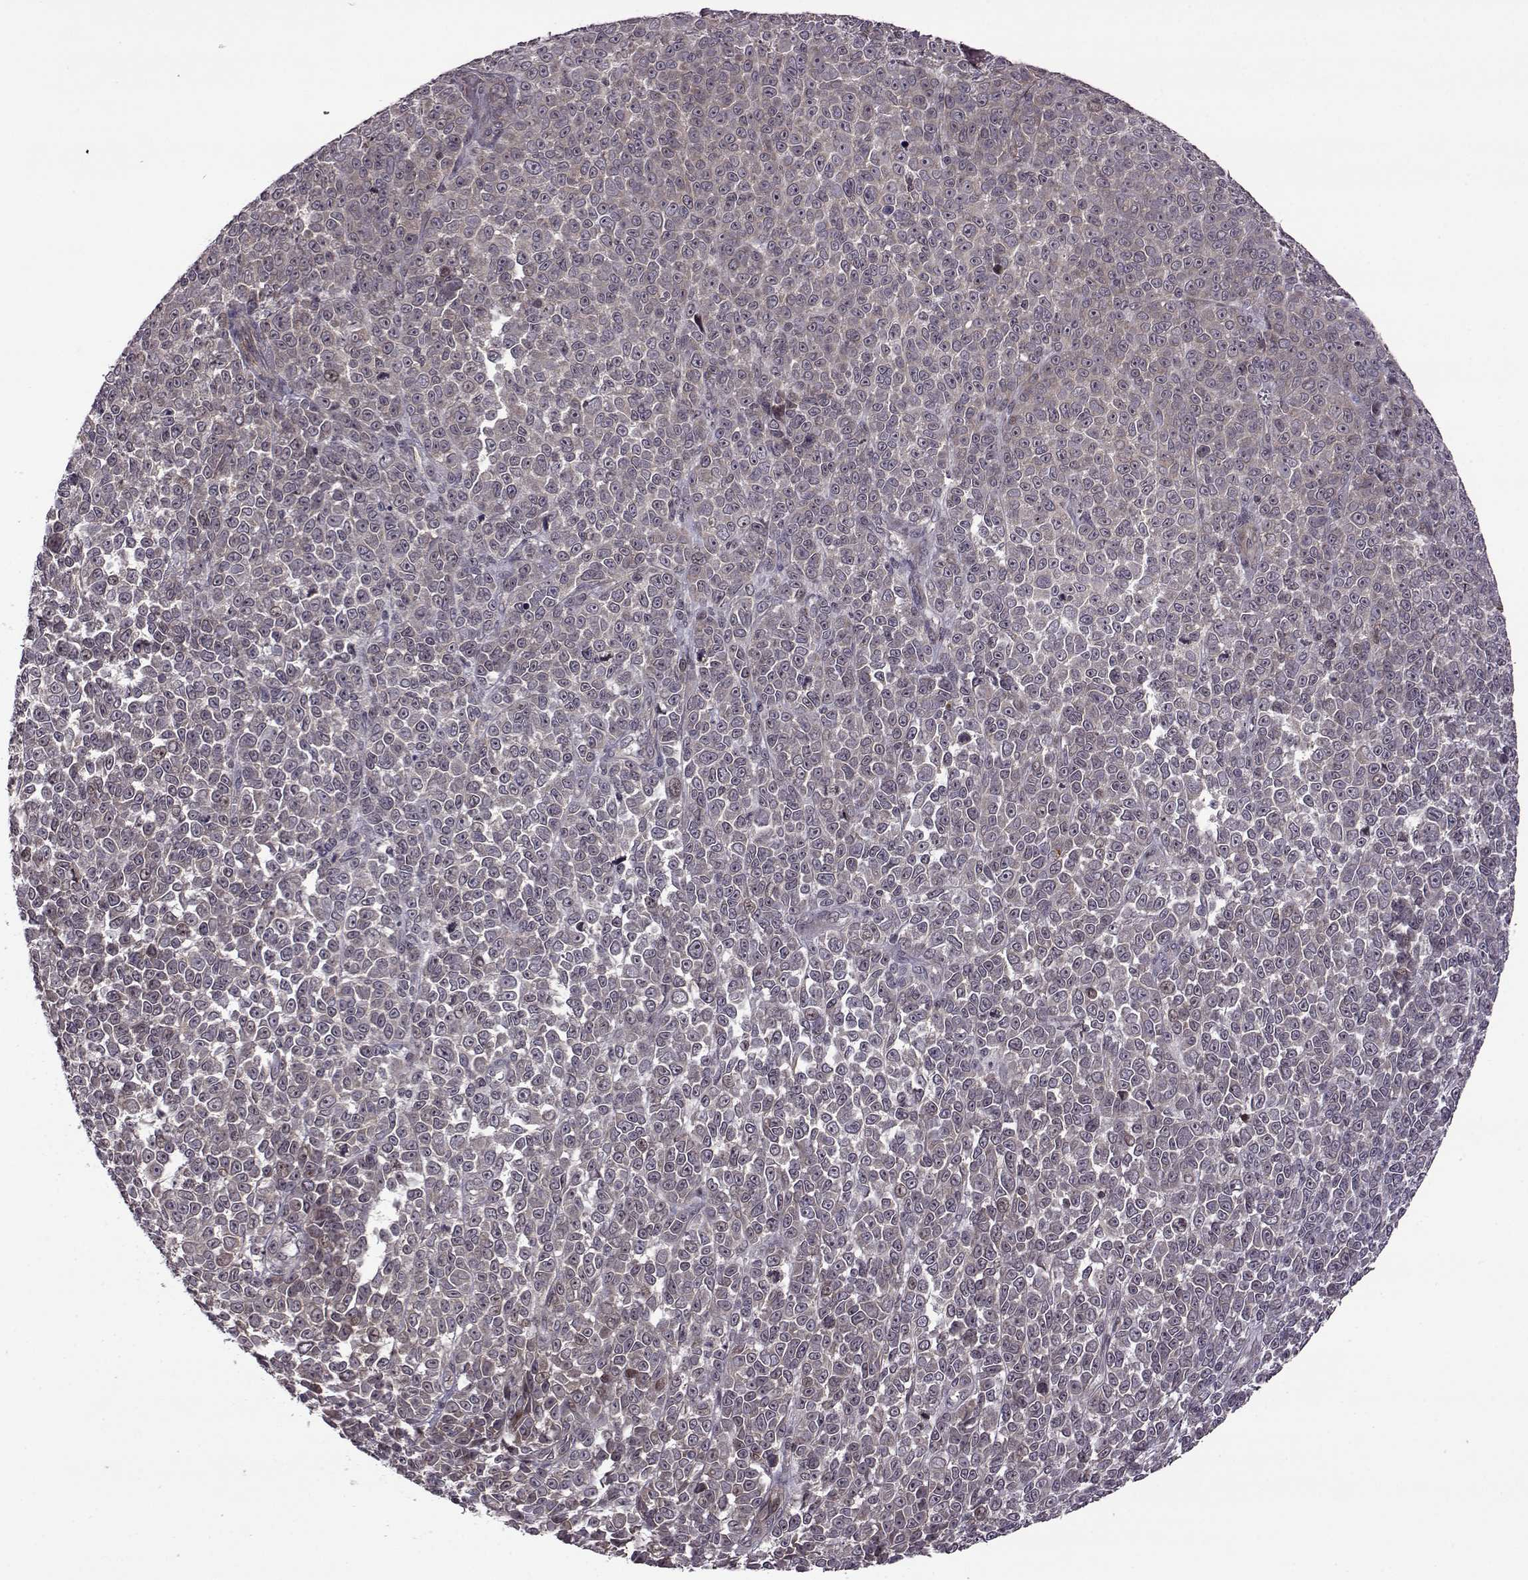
{"staining": {"intensity": "negative", "quantity": "none", "location": "none"}, "tissue": "melanoma", "cell_type": "Tumor cells", "image_type": "cancer", "snomed": [{"axis": "morphology", "description": "Malignant melanoma, NOS"}, {"axis": "topography", "description": "Skin"}], "caption": "Immunohistochemical staining of malignant melanoma demonstrates no significant staining in tumor cells.", "gene": "TRMU", "patient": {"sex": "female", "age": 95}}